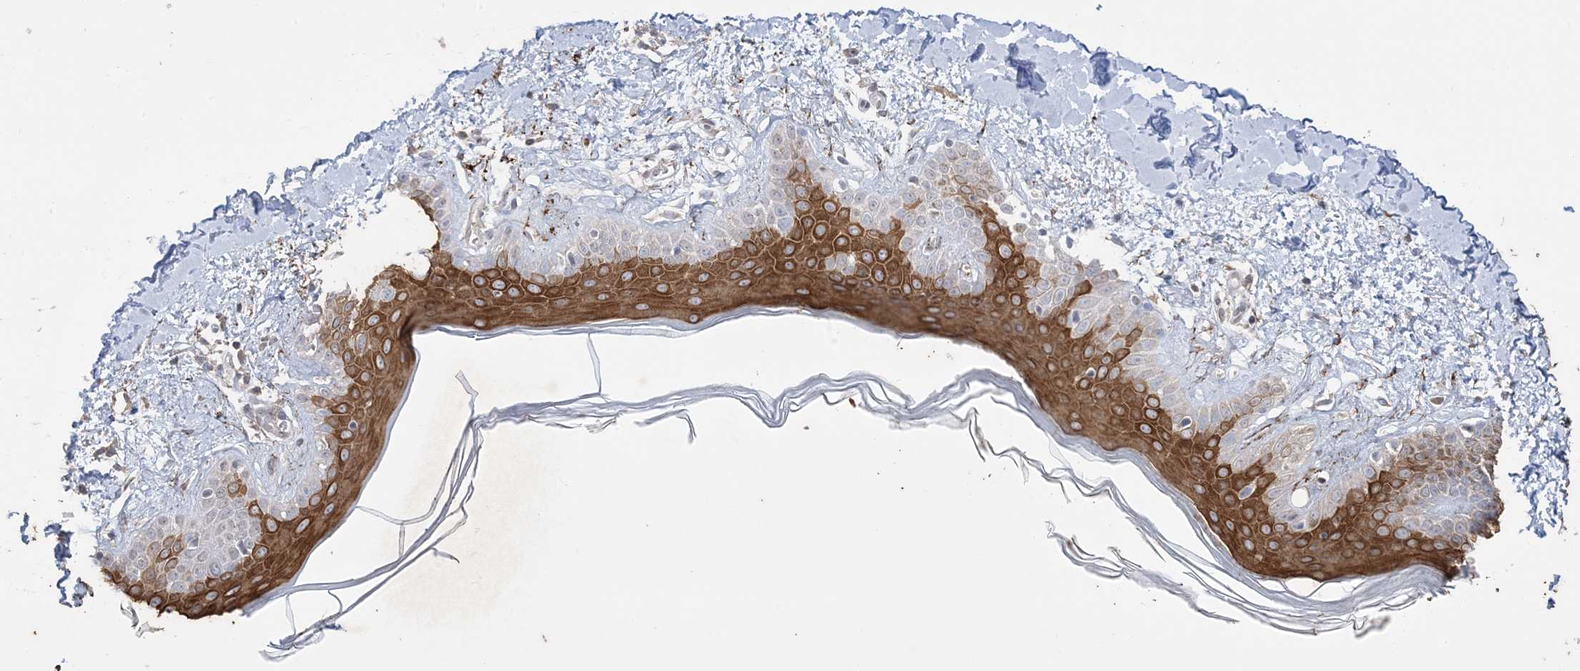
{"staining": {"intensity": "negative", "quantity": "none", "location": "none"}, "tissue": "skin", "cell_type": "Fibroblasts", "image_type": "normal", "snomed": [{"axis": "morphology", "description": "Normal tissue, NOS"}, {"axis": "topography", "description": "Skin"}], "caption": "An IHC micrograph of benign skin is shown. There is no staining in fibroblasts of skin. Brightfield microscopy of immunohistochemistry stained with DAB (3,3'-diaminobenzidine) (brown) and hematoxylin (blue), captured at high magnification.", "gene": "XRN1", "patient": {"sex": "female", "age": 64}}